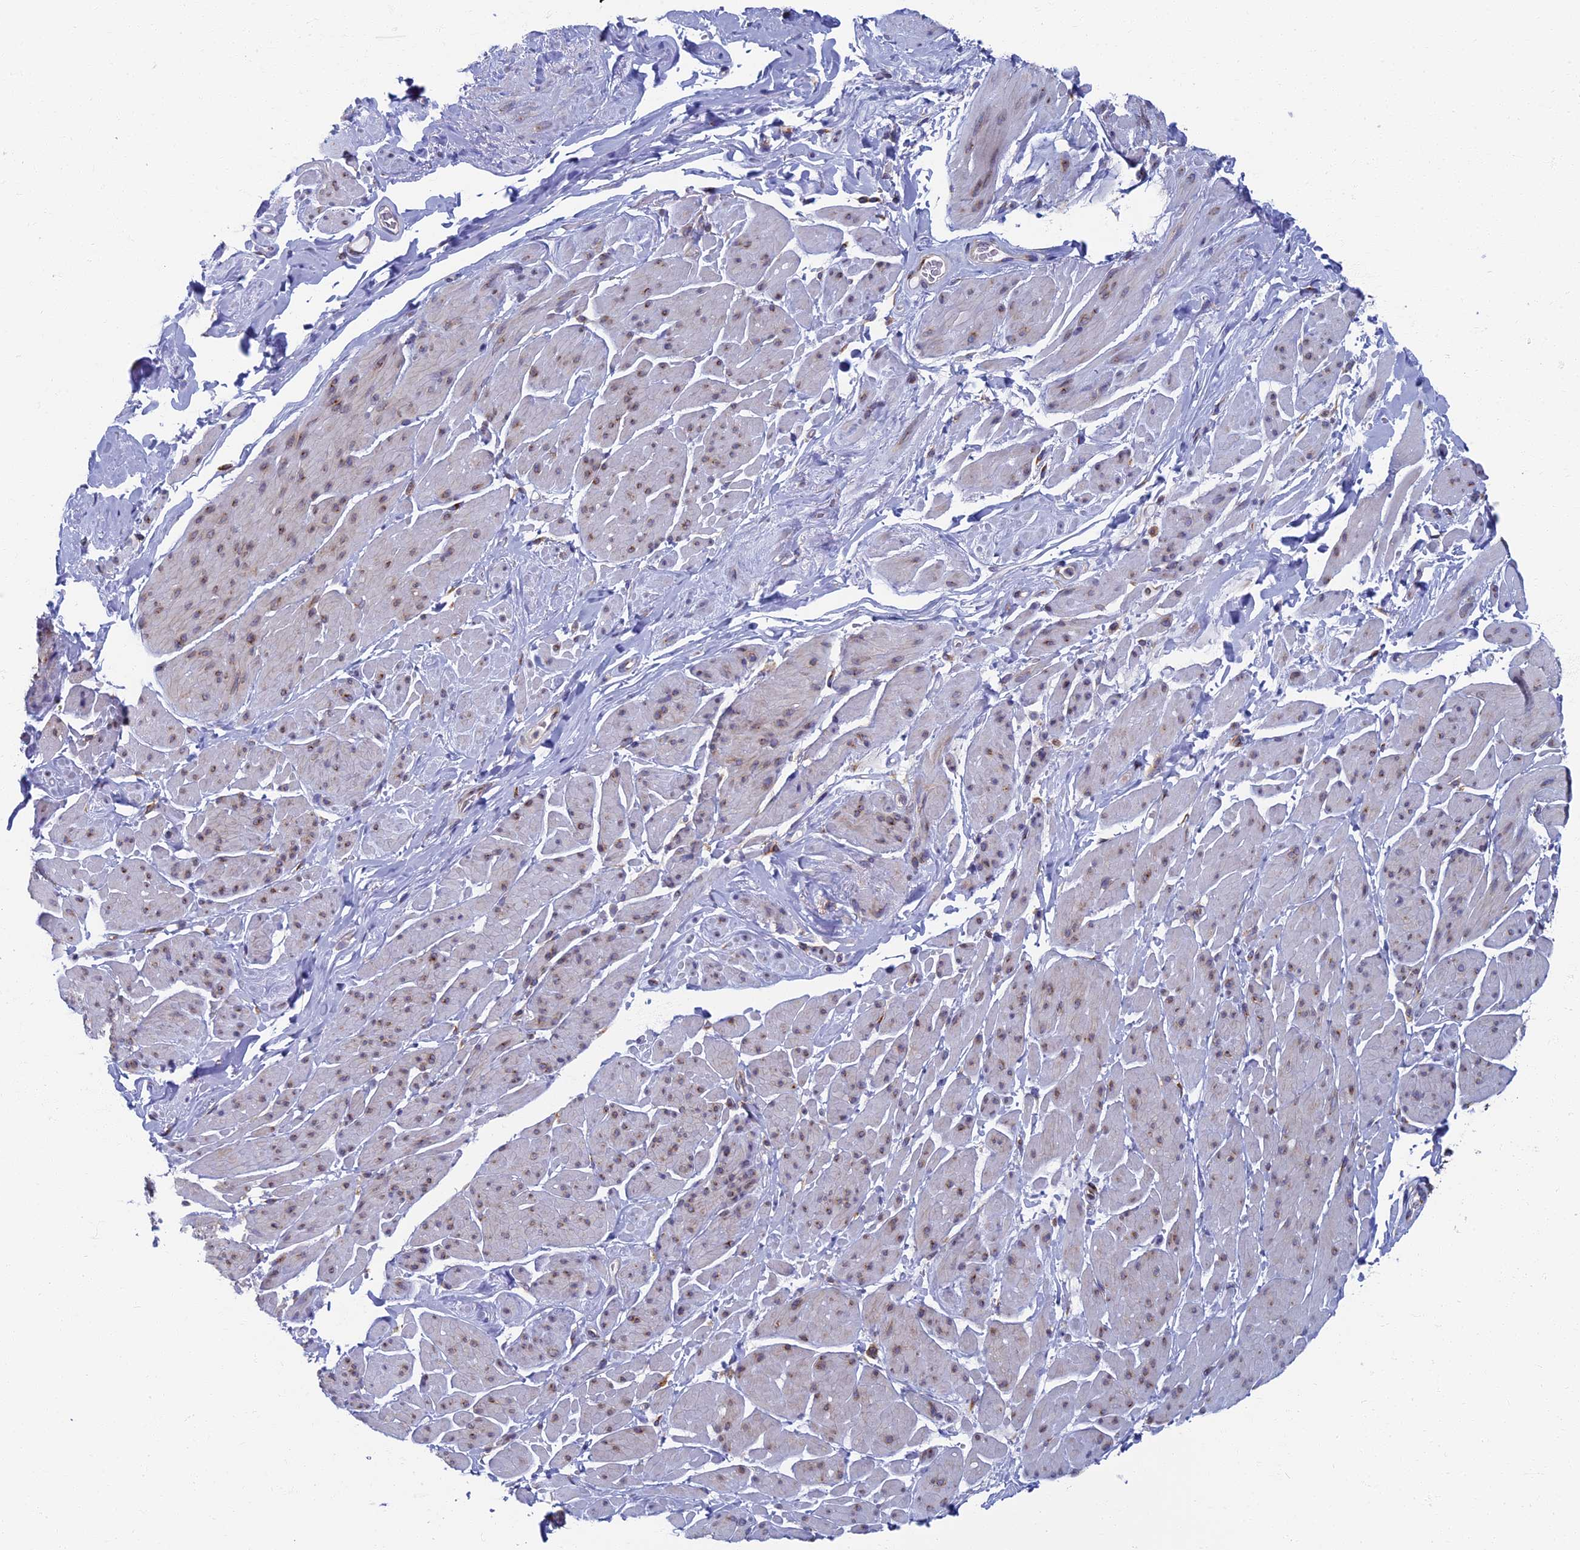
{"staining": {"intensity": "weak", "quantity": "25%-75%", "location": "cytoplasmic/membranous"}, "tissue": "smooth muscle", "cell_type": "Smooth muscle cells", "image_type": "normal", "snomed": [{"axis": "morphology", "description": "Normal tissue, NOS"}, {"axis": "topography", "description": "Smooth muscle"}, {"axis": "topography", "description": "Peripheral nerve tissue"}], "caption": "Approximately 25%-75% of smooth muscle cells in benign smooth muscle show weak cytoplasmic/membranous protein expression as visualized by brown immunohistochemical staining.", "gene": "YBX1", "patient": {"sex": "male", "age": 69}}